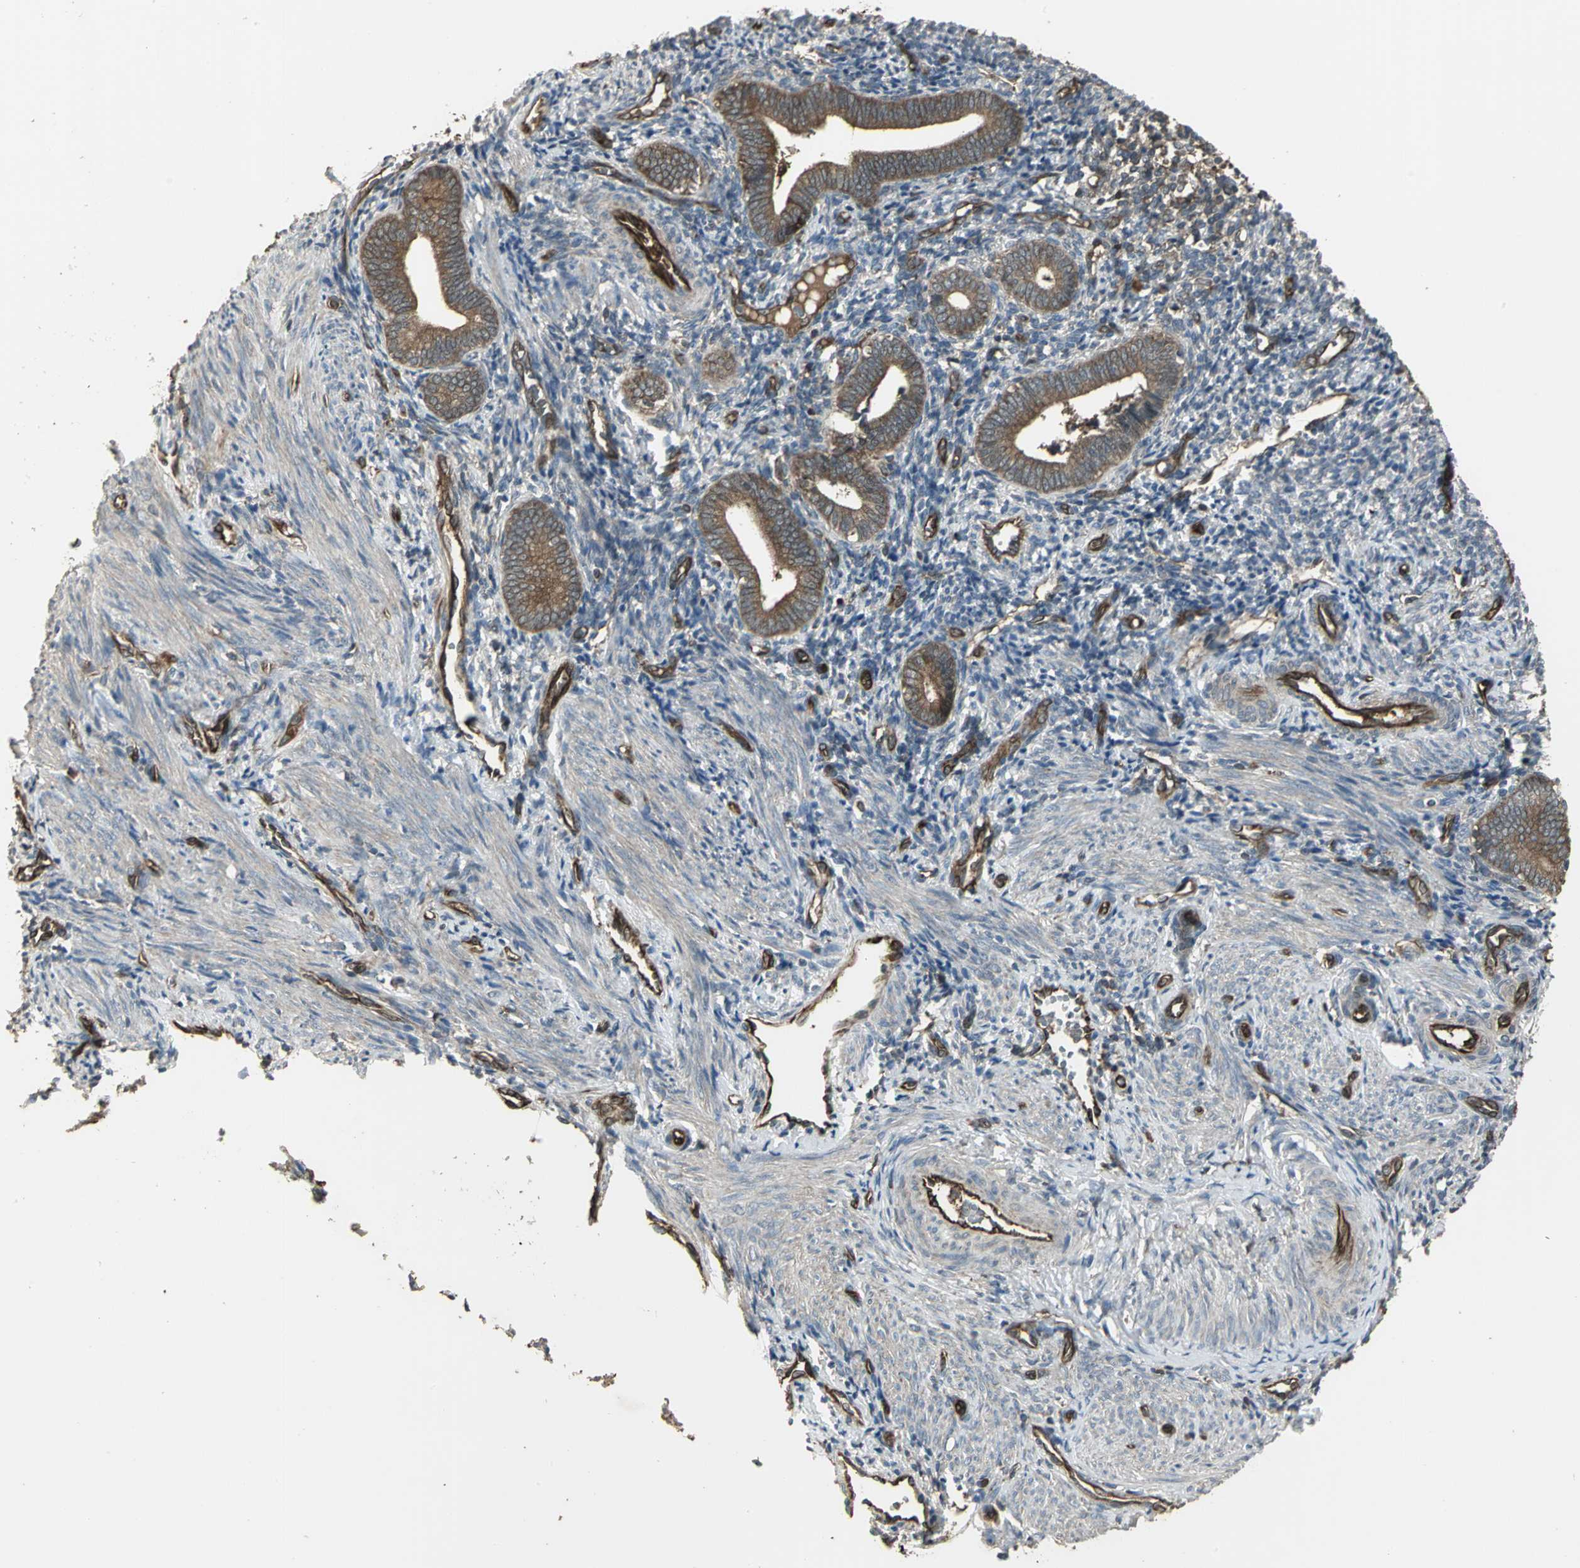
{"staining": {"intensity": "weak", "quantity": "25%-75%", "location": "cytoplasmic/membranous"}, "tissue": "endometrium", "cell_type": "Cells in endometrial stroma", "image_type": "normal", "snomed": [{"axis": "morphology", "description": "Normal tissue, NOS"}, {"axis": "topography", "description": "Uterus"}, {"axis": "topography", "description": "Endometrium"}], "caption": "Immunohistochemical staining of benign endometrium reveals low levels of weak cytoplasmic/membranous positivity in about 25%-75% of cells in endometrial stroma. The staining is performed using DAB brown chromogen to label protein expression. The nuclei are counter-stained blue using hematoxylin.", "gene": "PRXL2B", "patient": {"sex": "female", "age": 33}}